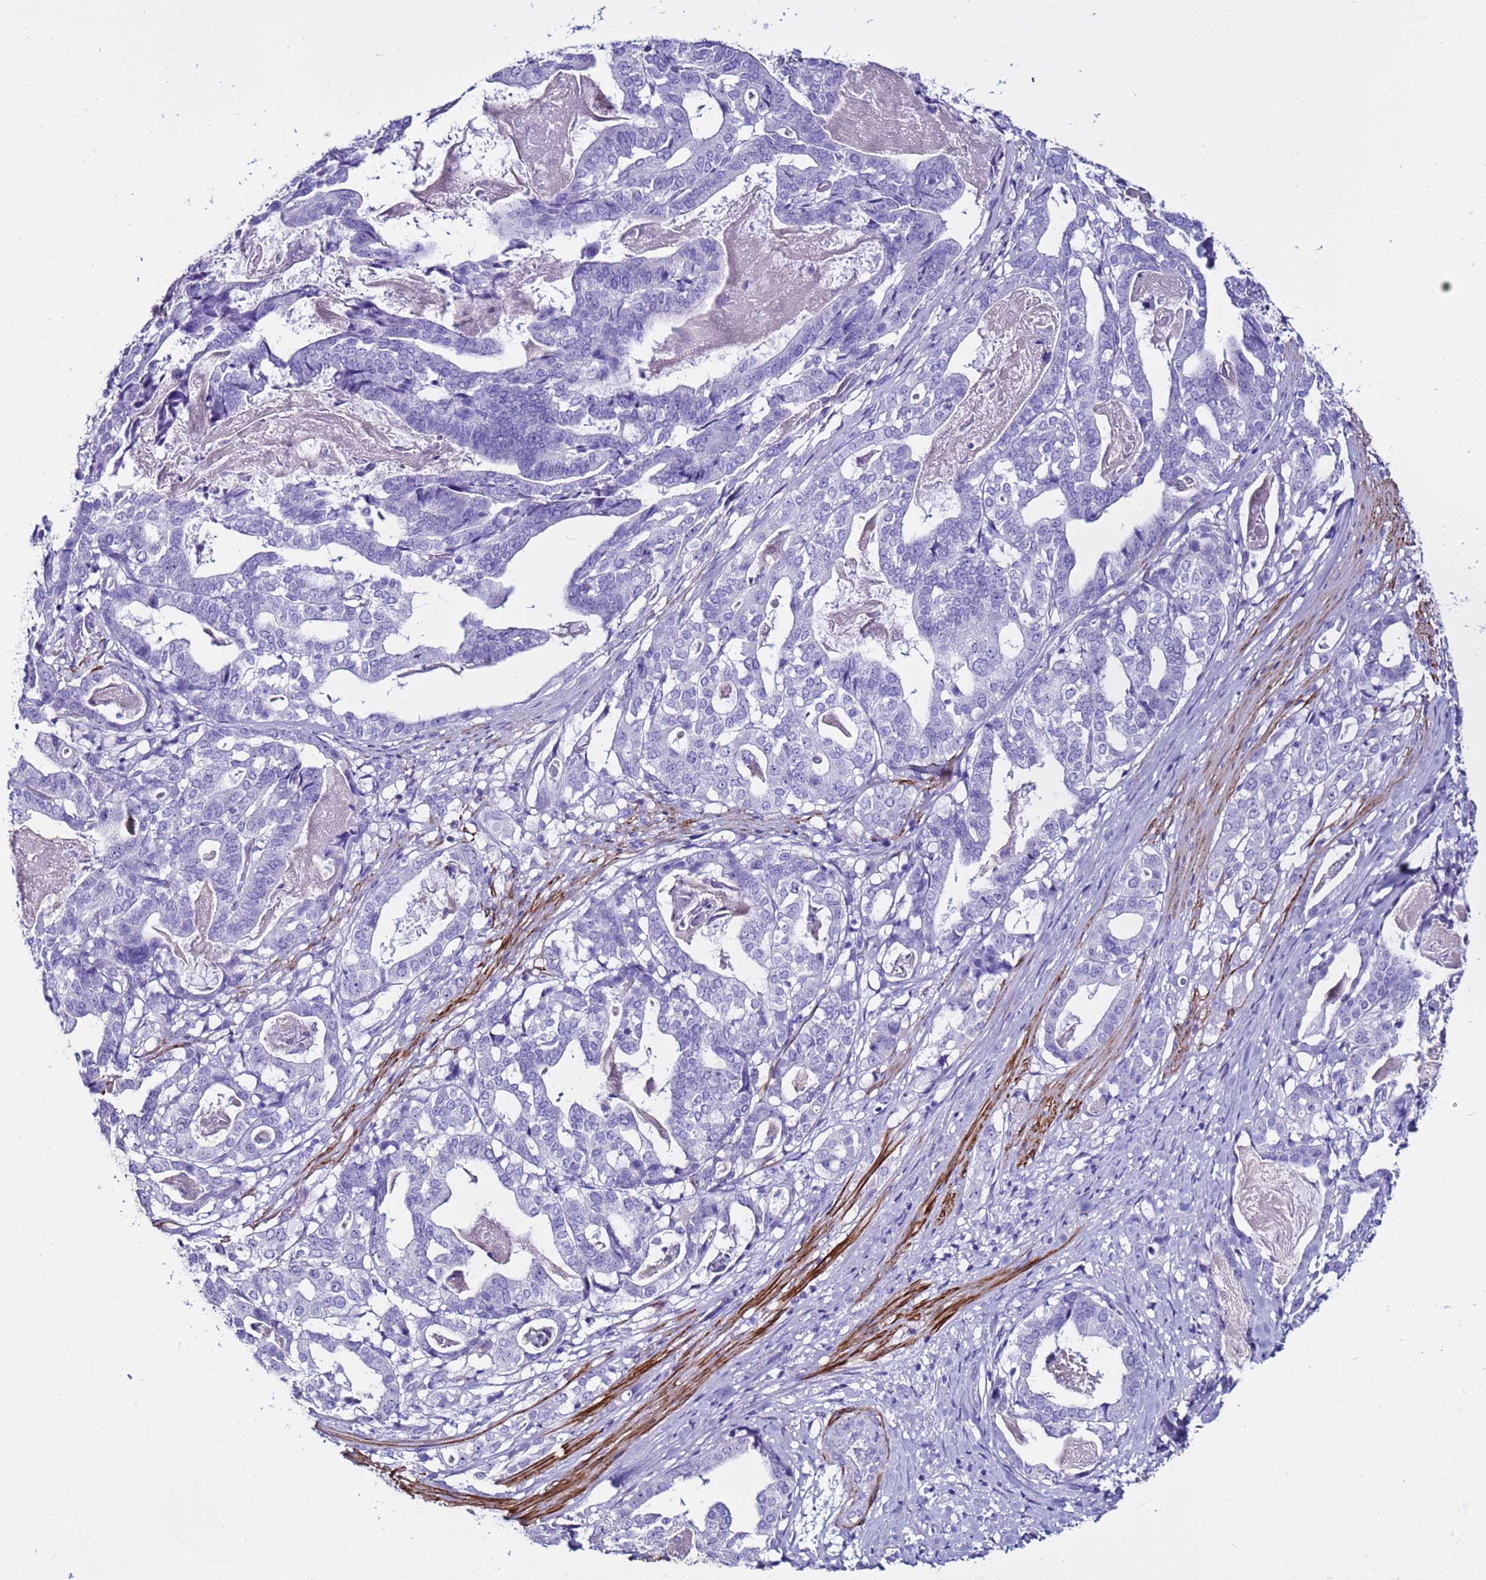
{"staining": {"intensity": "negative", "quantity": "none", "location": "none"}, "tissue": "stomach cancer", "cell_type": "Tumor cells", "image_type": "cancer", "snomed": [{"axis": "morphology", "description": "Adenocarcinoma, NOS"}, {"axis": "topography", "description": "Stomach"}], "caption": "Adenocarcinoma (stomach) stained for a protein using immunohistochemistry exhibits no positivity tumor cells.", "gene": "LCMT1", "patient": {"sex": "male", "age": 48}}